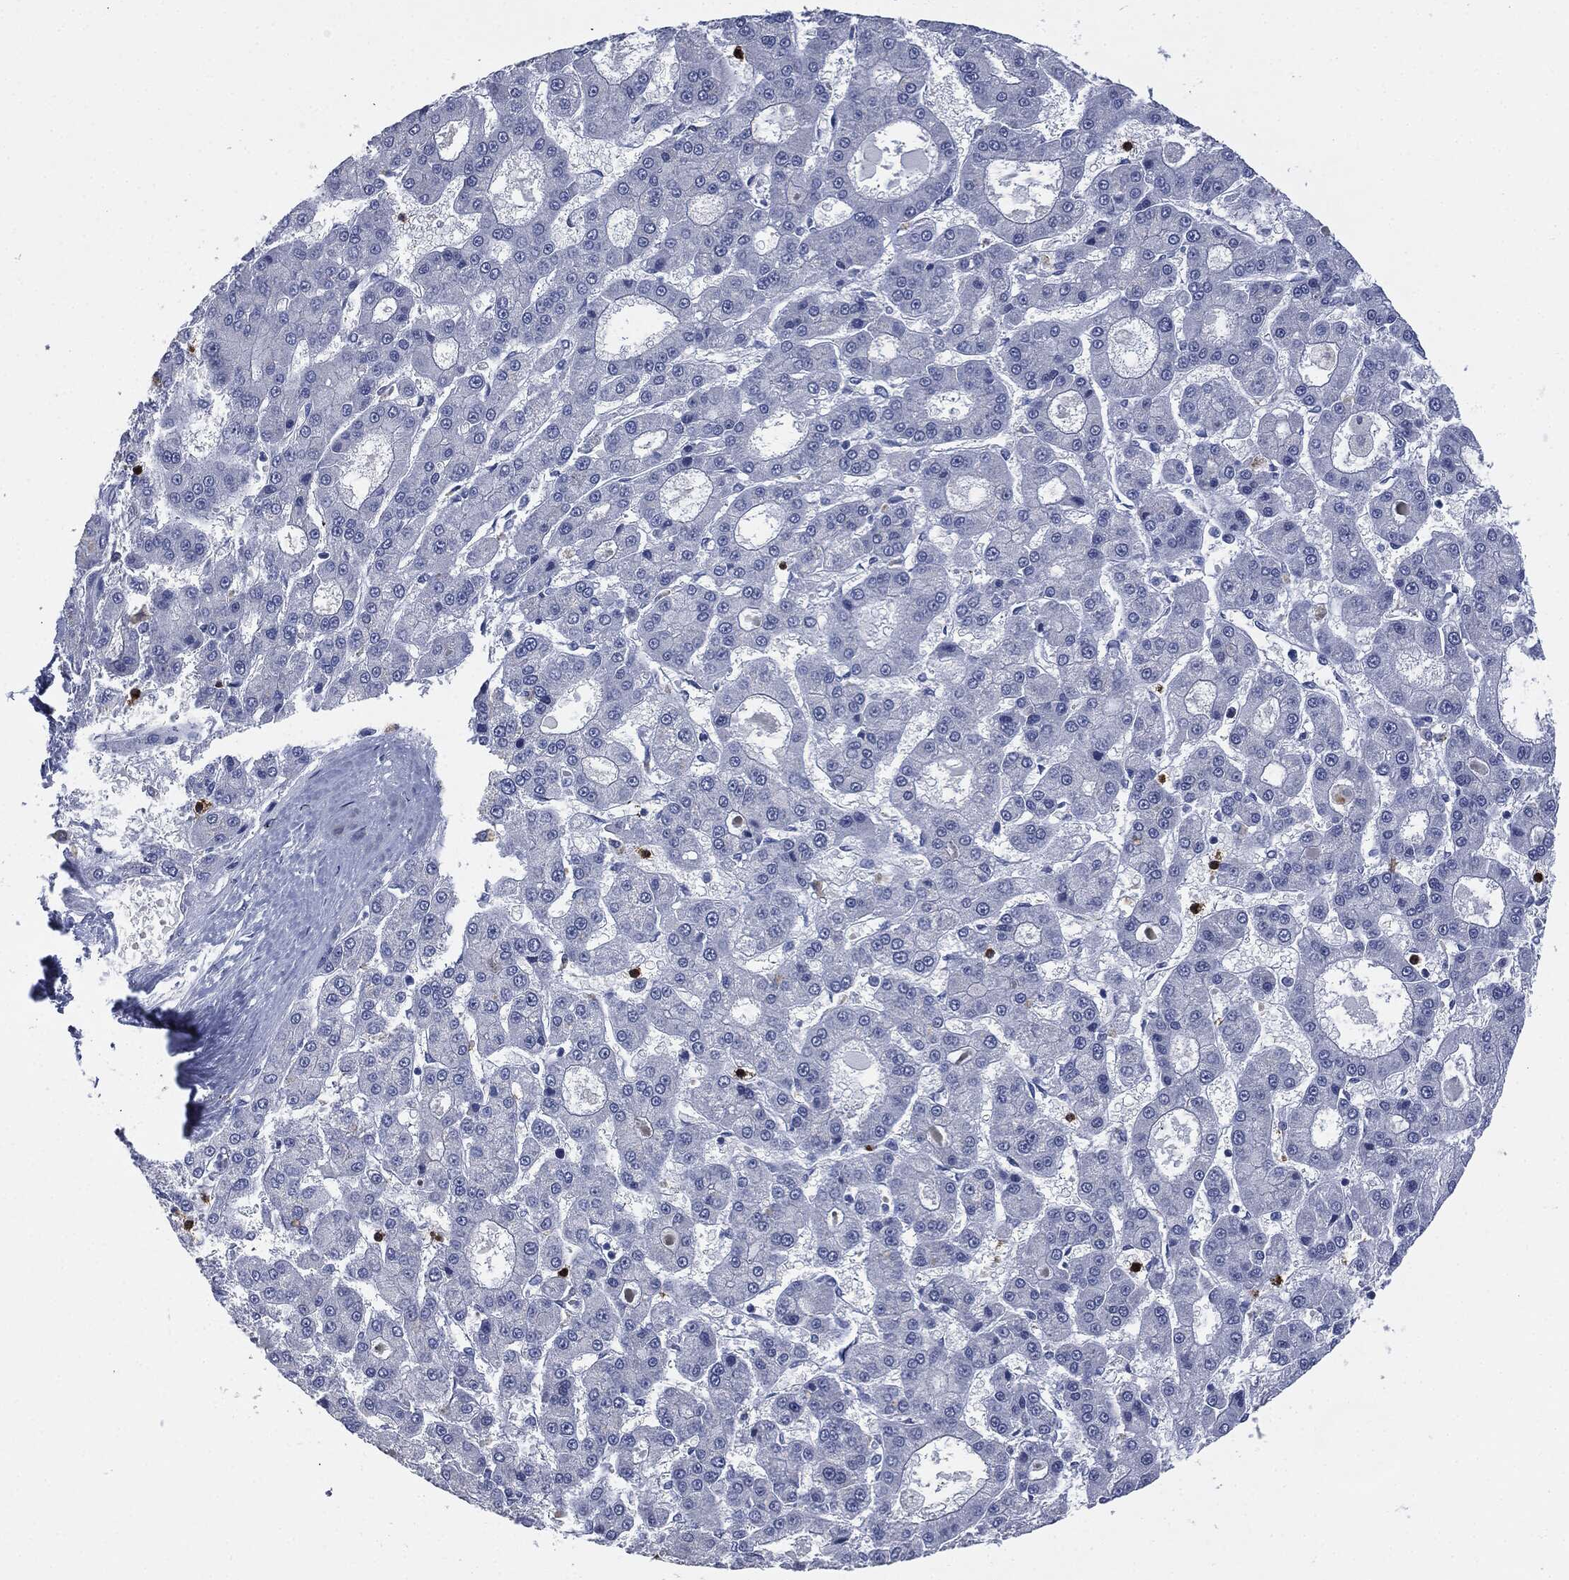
{"staining": {"intensity": "negative", "quantity": "none", "location": "none"}, "tissue": "liver cancer", "cell_type": "Tumor cells", "image_type": "cancer", "snomed": [{"axis": "morphology", "description": "Carcinoma, Hepatocellular, NOS"}, {"axis": "topography", "description": "Liver"}], "caption": "Image shows no protein staining in tumor cells of liver hepatocellular carcinoma tissue.", "gene": "CEACAM8", "patient": {"sex": "male", "age": 70}}